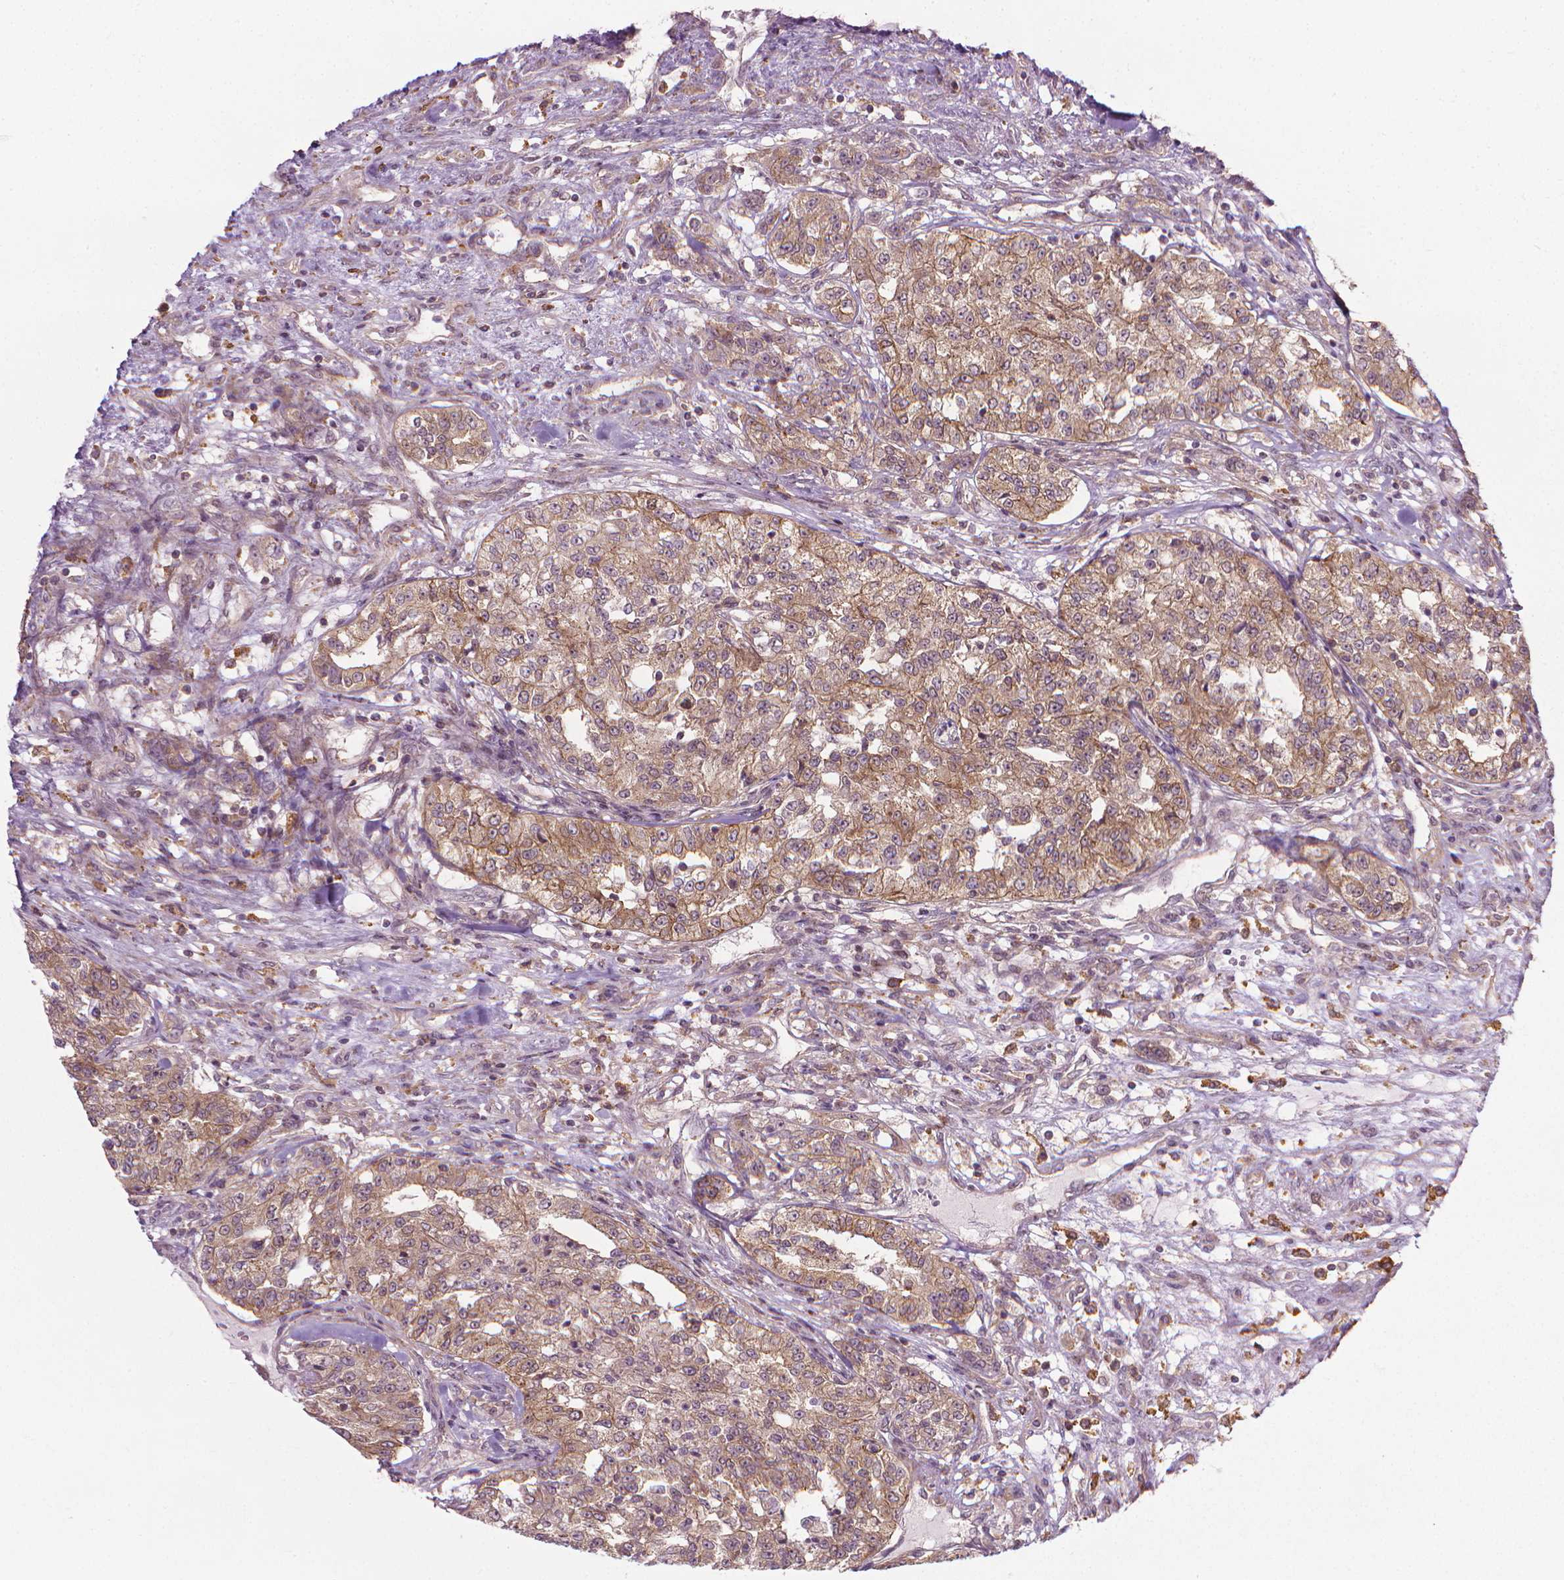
{"staining": {"intensity": "moderate", "quantity": ">75%", "location": "cytoplasmic/membranous"}, "tissue": "renal cancer", "cell_type": "Tumor cells", "image_type": "cancer", "snomed": [{"axis": "morphology", "description": "Adenocarcinoma, NOS"}, {"axis": "topography", "description": "Kidney"}], "caption": "Immunohistochemical staining of human adenocarcinoma (renal) reveals medium levels of moderate cytoplasmic/membranous protein expression in about >75% of tumor cells. The protein is stained brown, and the nuclei are stained in blue (DAB (3,3'-diaminobenzidine) IHC with brightfield microscopy, high magnification).", "gene": "PRAG1", "patient": {"sex": "female", "age": 63}}